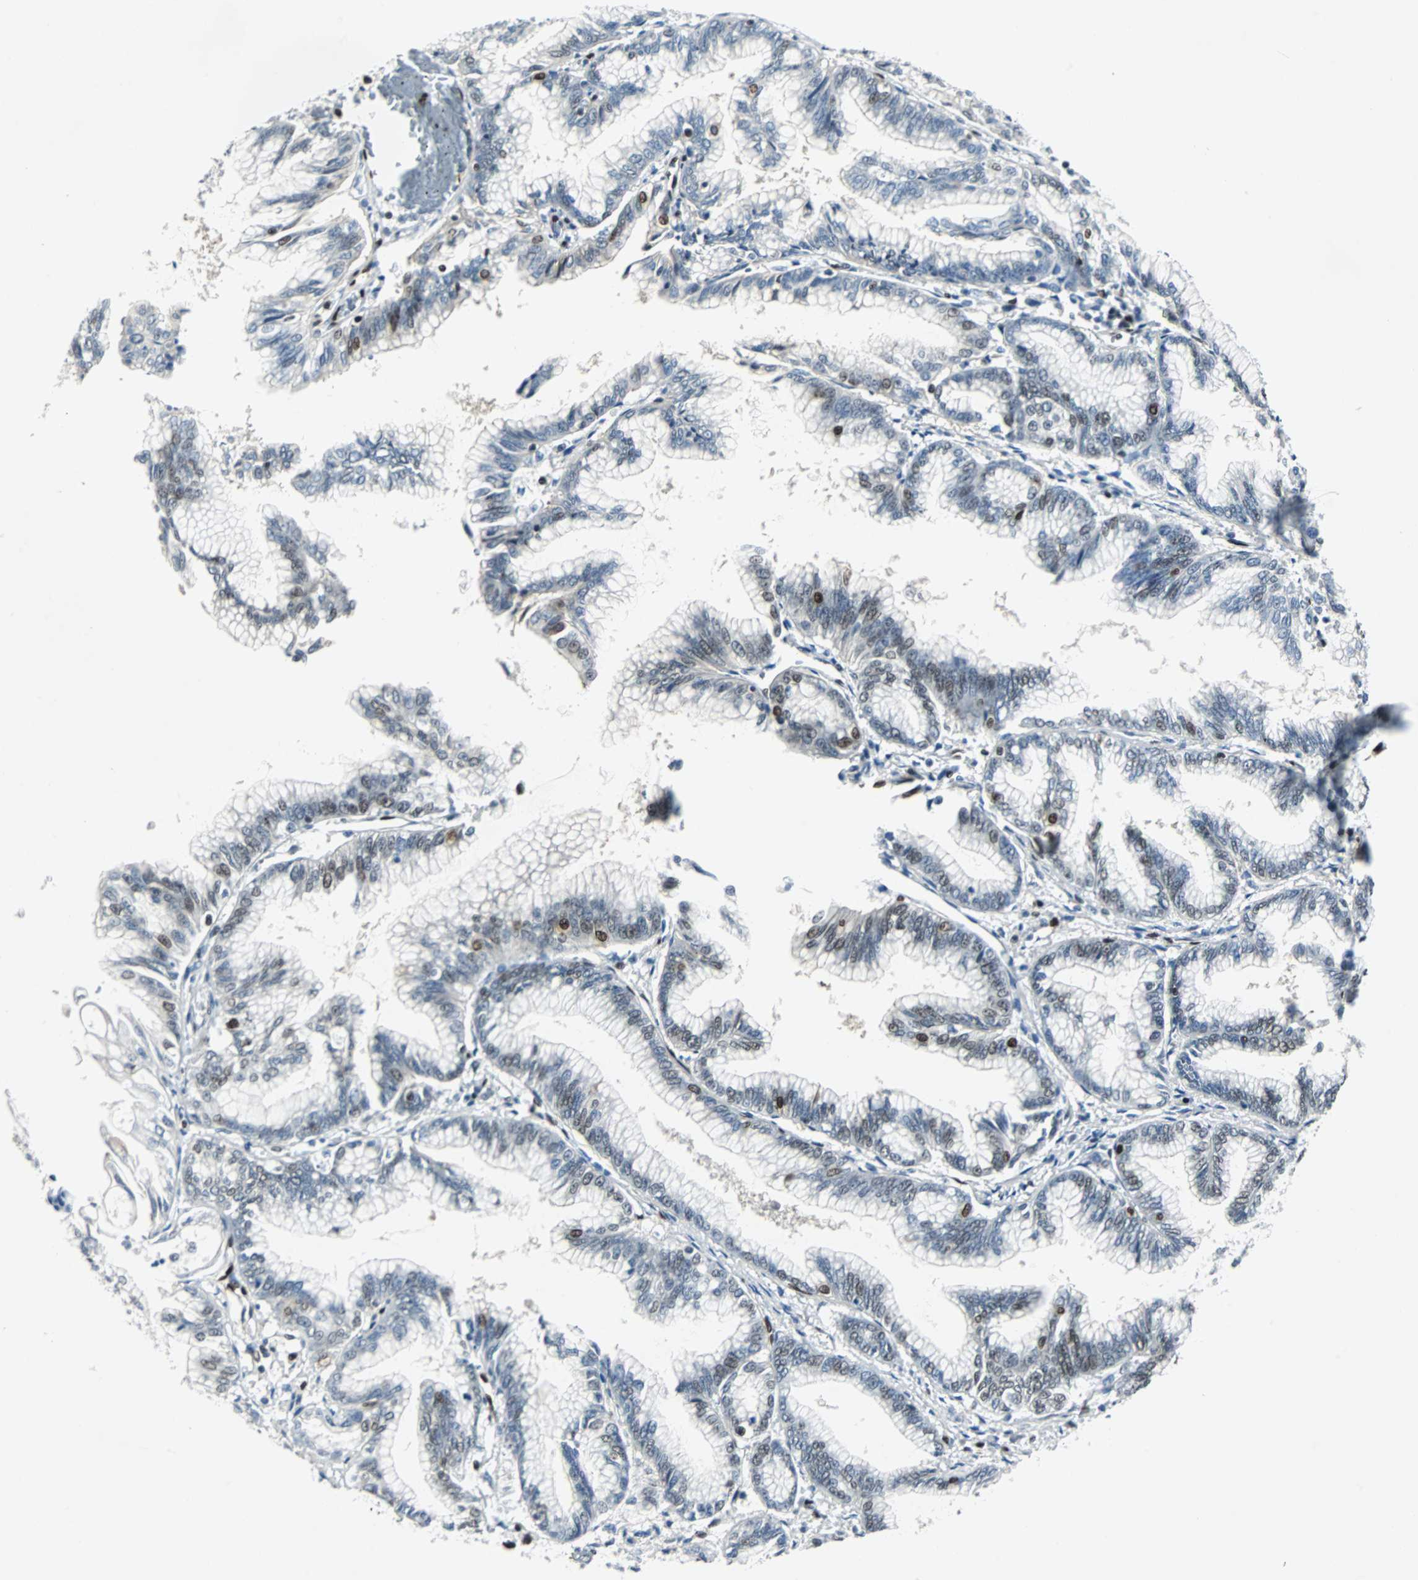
{"staining": {"intensity": "moderate", "quantity": "<25%", "location": "nuclear"}, "tissue": "pancreatic cancer", "cell_type": "Tumor cells", "image_type": "cancer", "snomed": [{"axis": "morphology", "description": "Adenocarcinoma, NOS"}, {"axis": "topography", "description": "Pancreas"}], "caption": "Immunohistochemistry of pancreatic cancer (adenocarcinoma) displays low levels of moderate nuclear positivity in approximately <25% of tumor cells. The staining was performed using DAB, with brown indicating positive protein expression. Nuclei are stained blue with hematoxylin.", "gene": "MEF2D", "patient": {"sex": "female", "age": 64}}